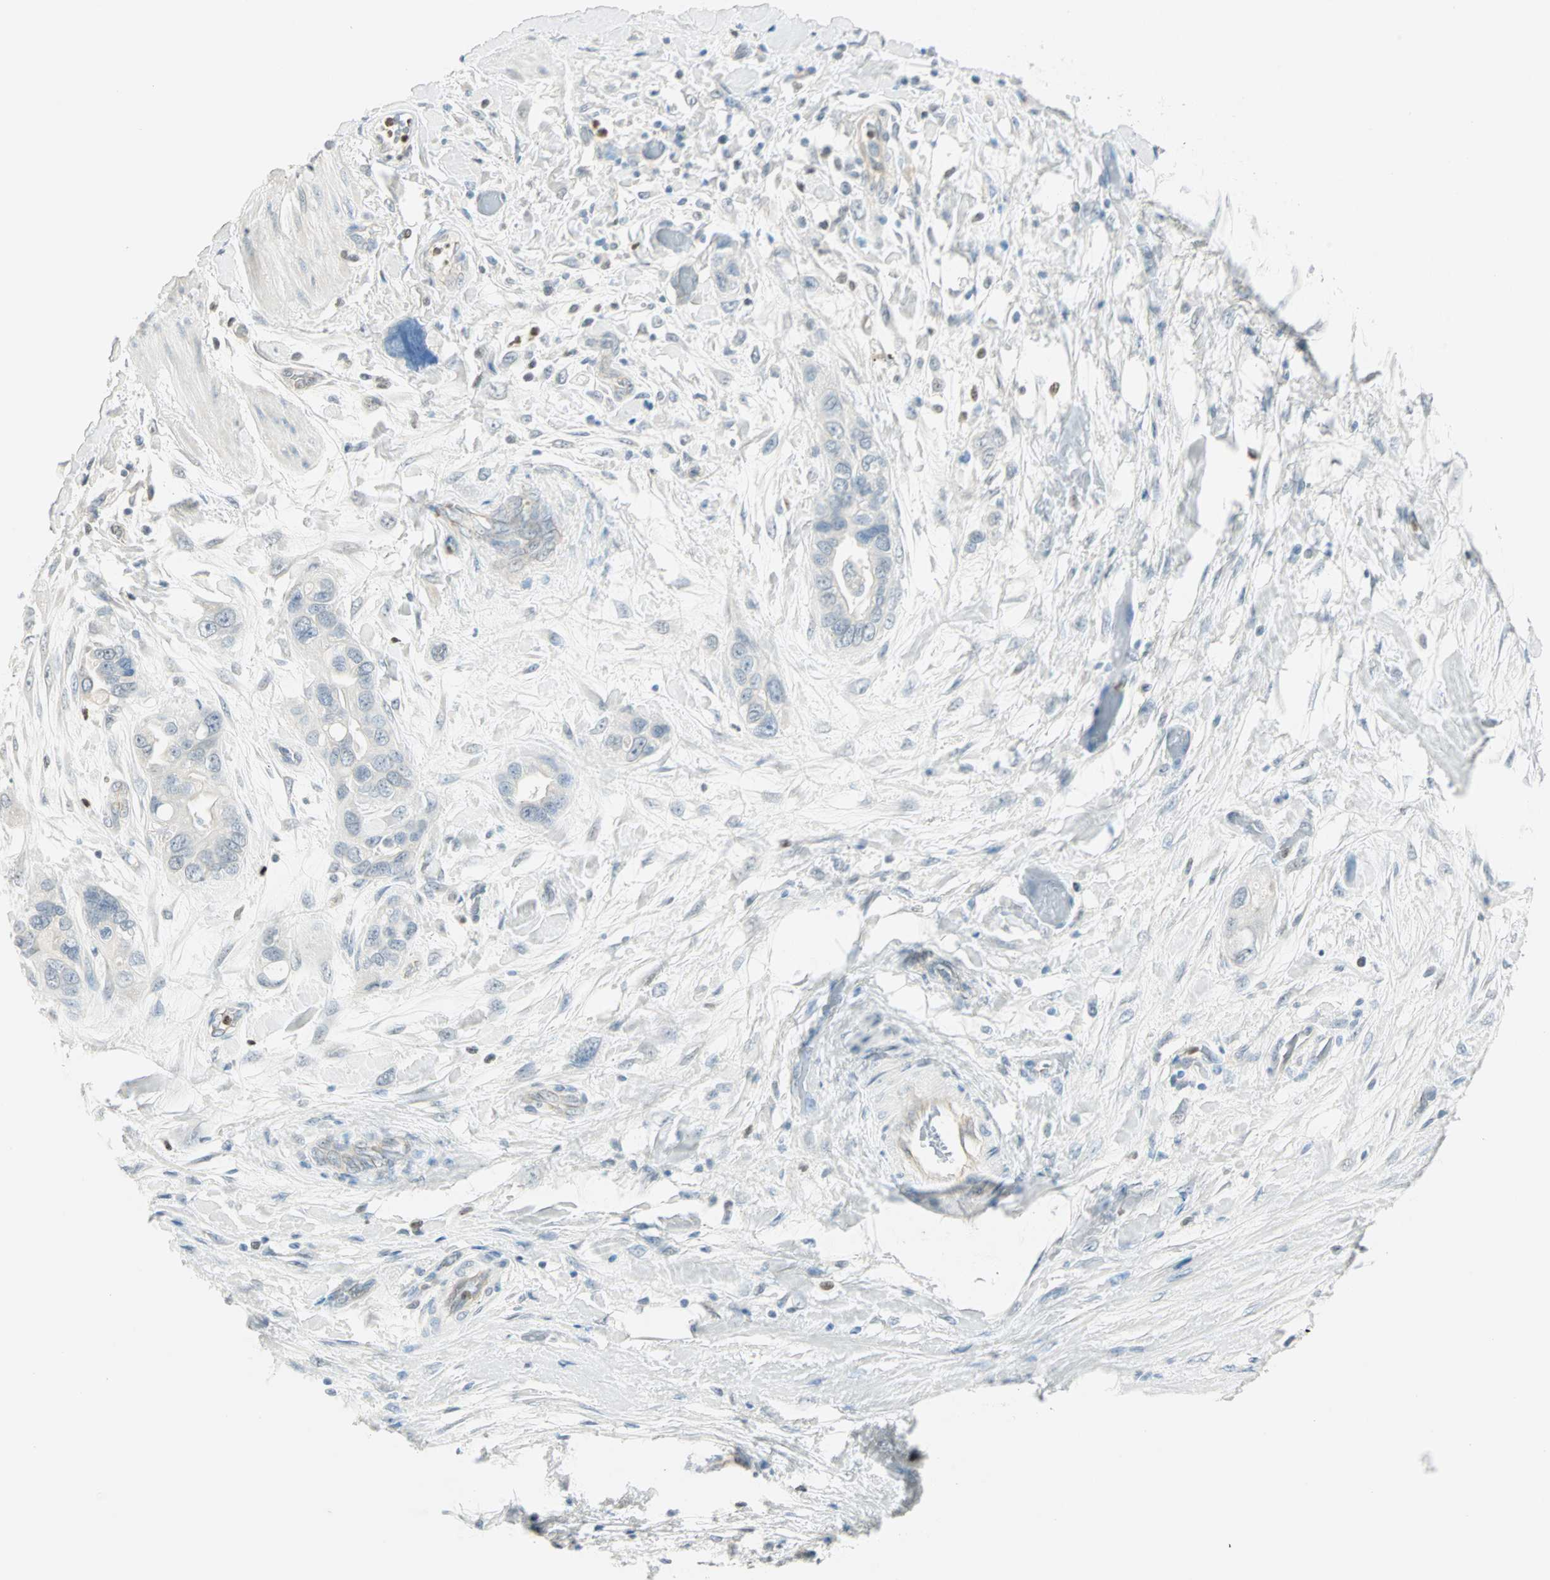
{"staining": {"intensity": "negative", "quantity": "none", "location": "none"}, "tissue": "pancreatic cancer", "cell_type": "Tumor cells", "image_type": "cancer", "snomed": [{"axis": "morphology", "description": "Adenocarcinoma, NOS"}, {"axis": "topography", "description": "Pancreas"}], "caption": "Immunohistochemistry of human pancreatic cancer shows no expression in tumor cells.", "gene": "MLLT10", "patient": {"sex": "female", "age": 77}}